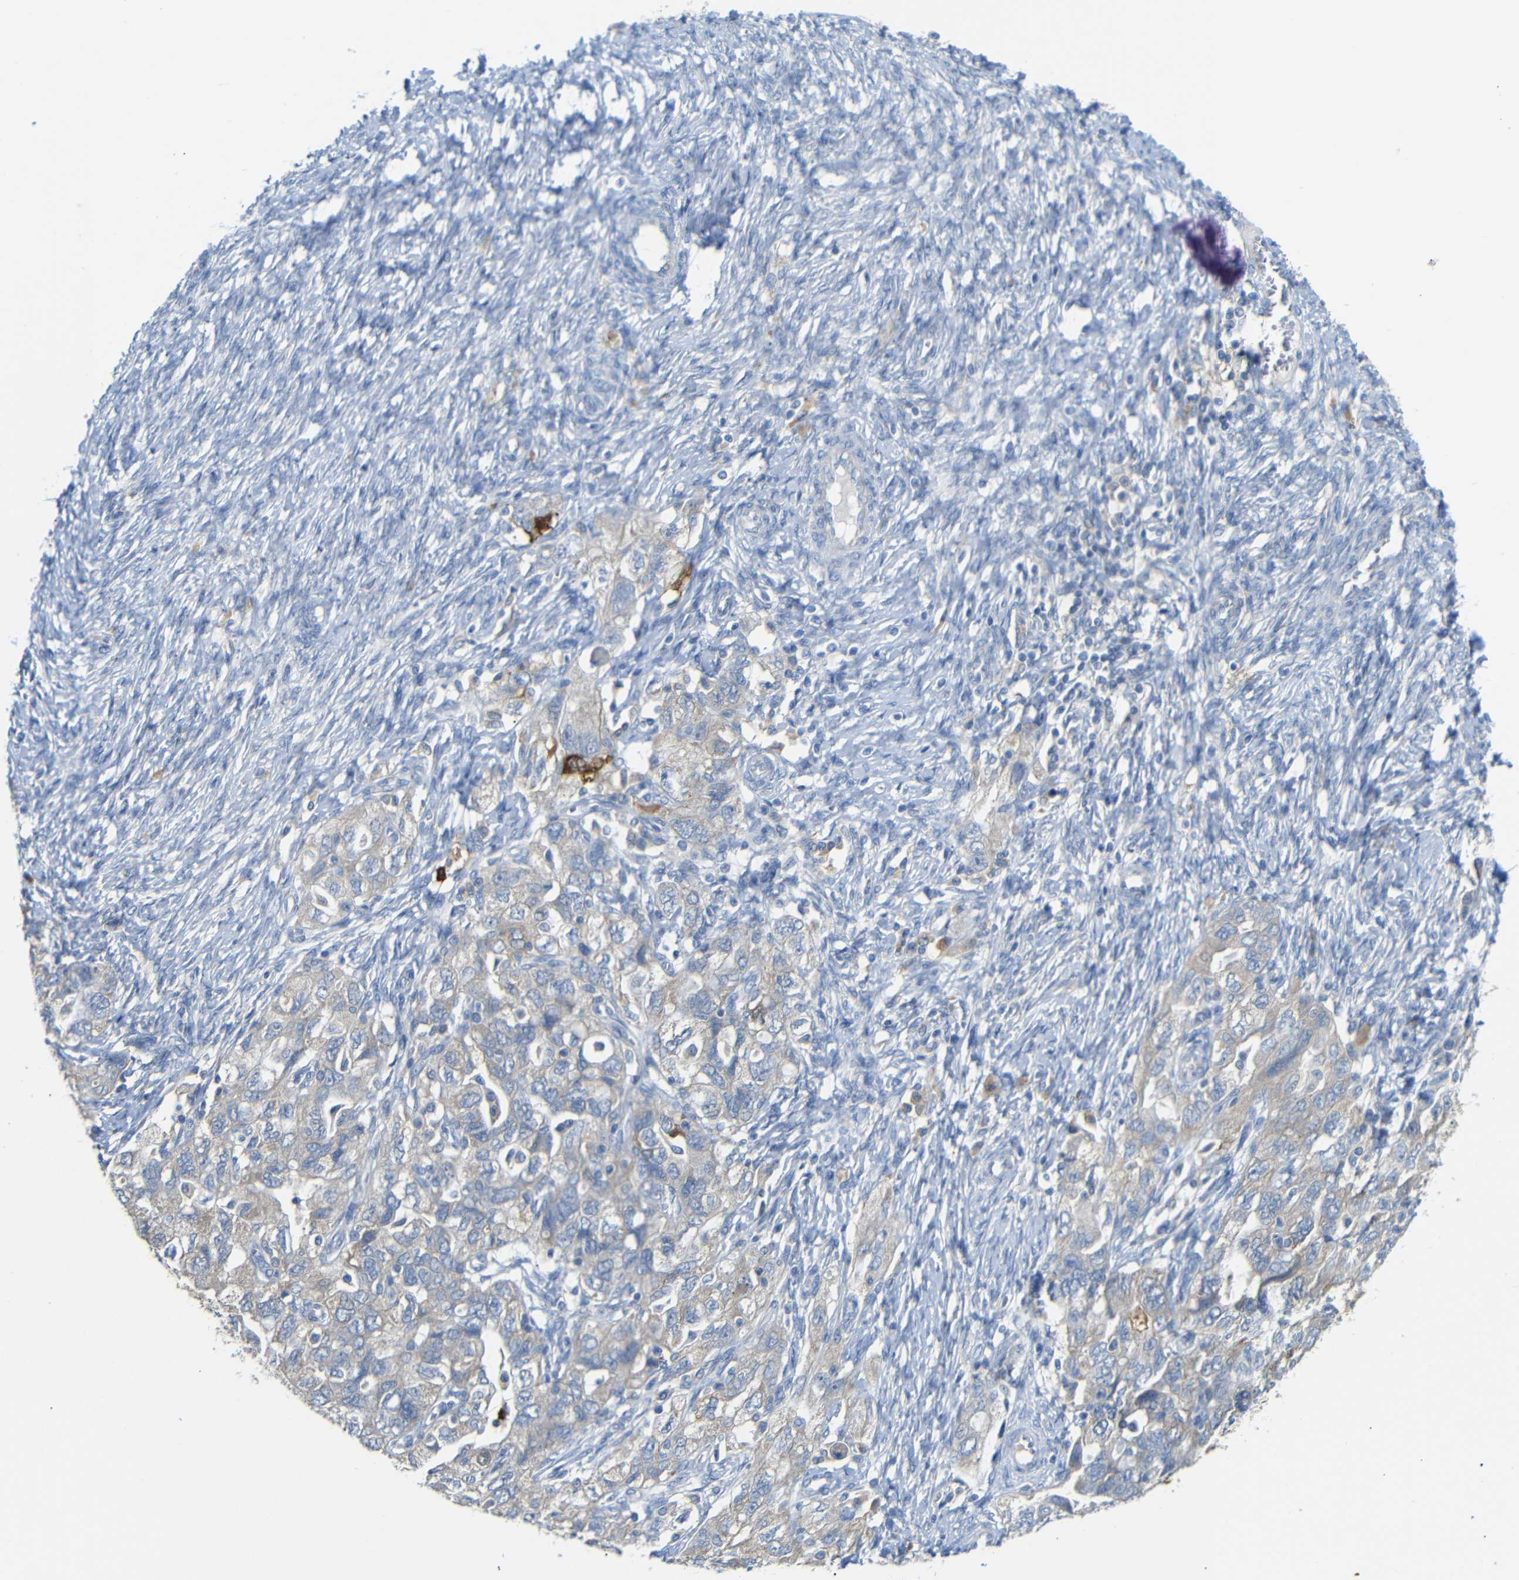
{"staining": {"intensity": "weak", "quantity": ">75%", "location": "cytoplasmic/membranous"}, "tissue": "ovarian cancer", "cell_type": "Tumor cells", "image_type": "cancer", "snomed": [{"axis": "morphology", "description": "Carcinoma, NOS"}, {"axis": "morphology", "description": "Cystadenocarcinoma, serous, NOS"}, {"axis": "topography", "description": "Ovary"}], "caption": "Ovarian carcinoma tissue reveals weak cytoplasmic/membranous expression in about >75% of tumor cells", "gene": "ALOX15", "patient": {"sex": "female", "age": 69}}